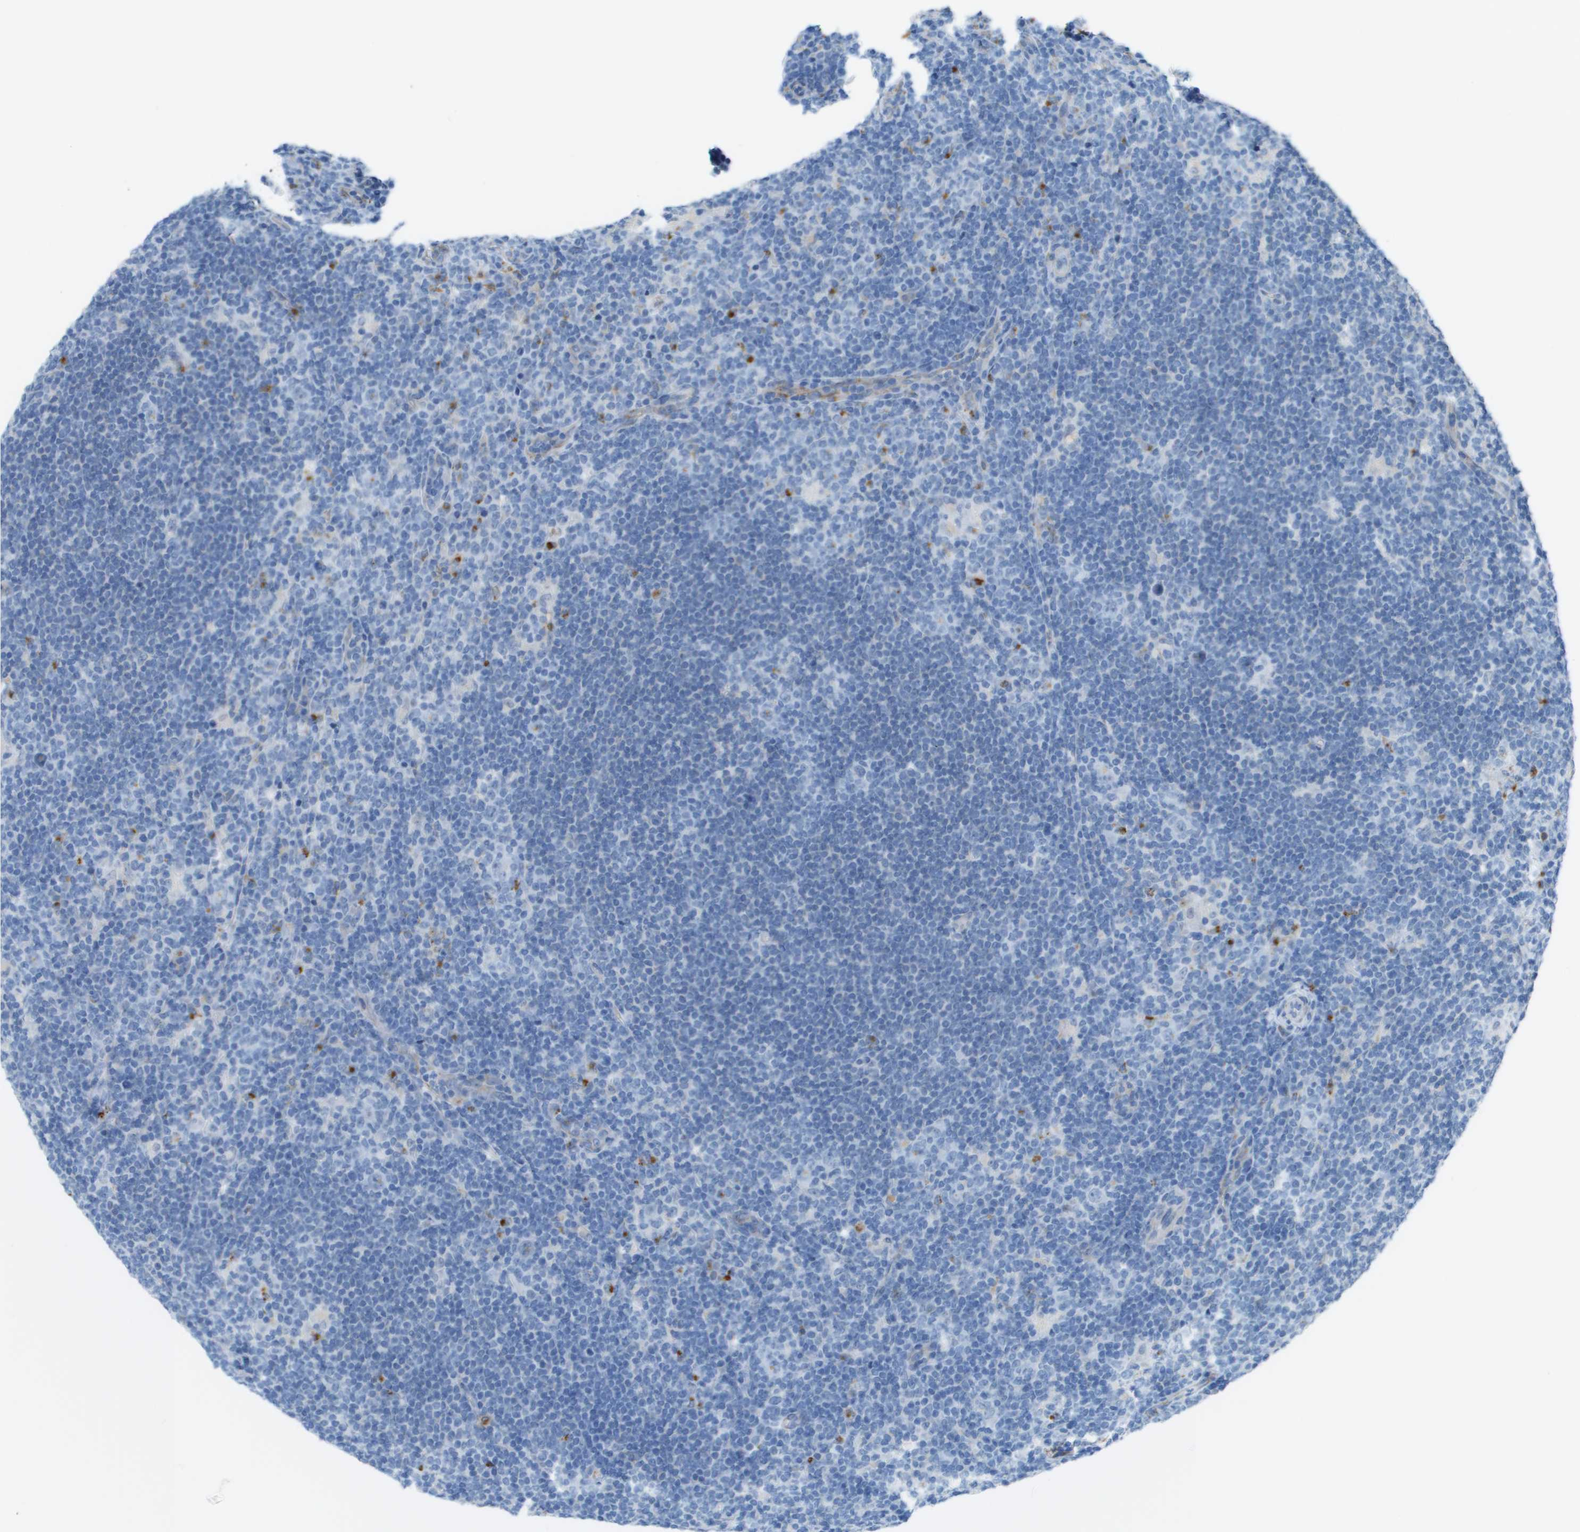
{"staining": {"intensity": "negative", "quantity": "none", "location": "none"}, "tissue": "lymphoma", "cell_type": "Tumor cells", "image_type": "cancer", "snomed": [{"axis": "morphology", "description": "Hodgkin's disease, NOS"}, {"axis": "topography", "description": "Lymph node"}], "caption": "A histopathology image of lymphoma stained for a protein displays no brown staining in tumor cells.", "gene": "ZBTB43", "patient": {"sex": "female", "age": 57}}